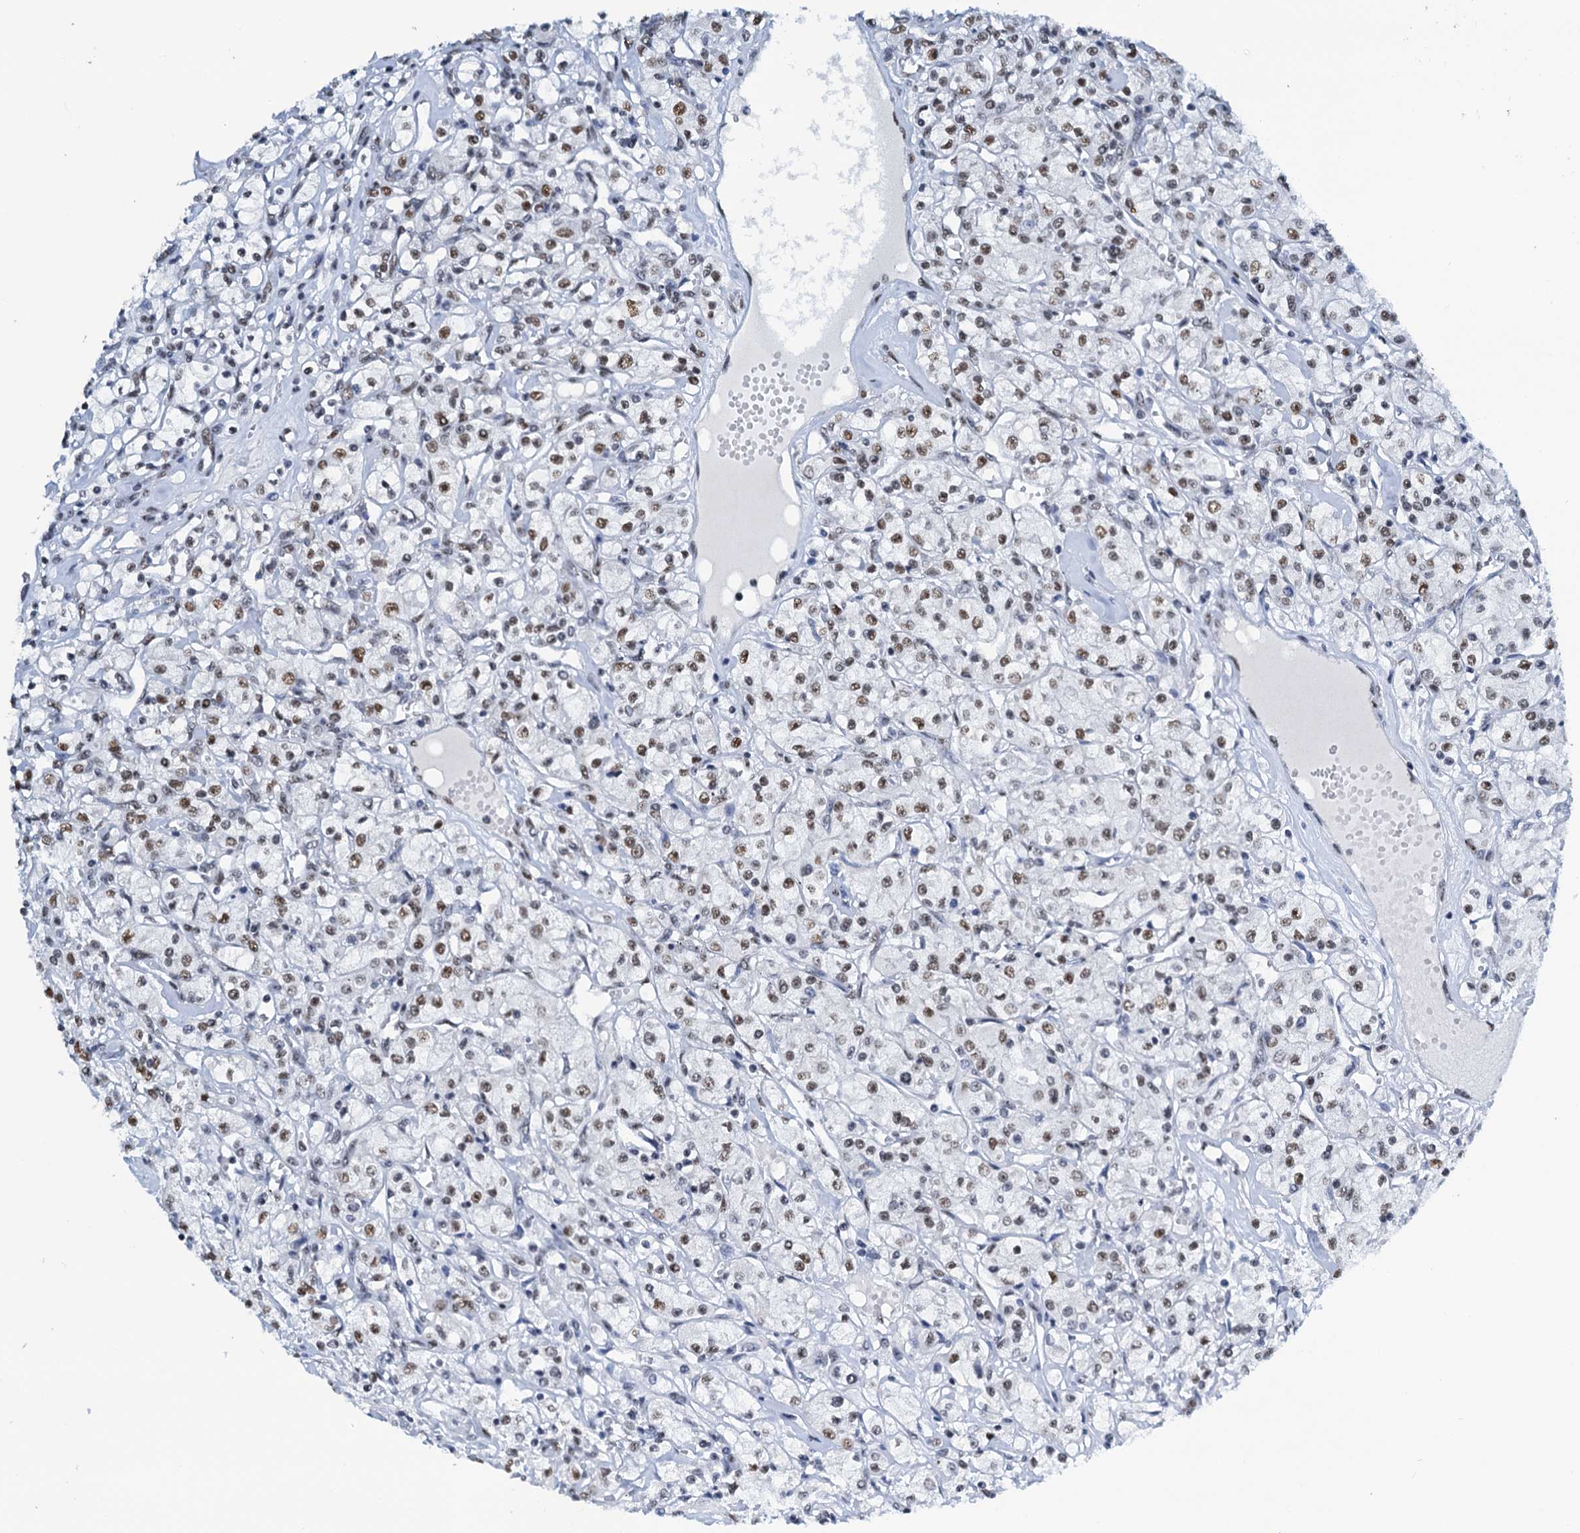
{"staining": {"intensity": "moderate", "quantity": ">75%", "location": "nuclear"}, "tissue": "renal cancer", "cell_type": "Tumor cells", "image_type": "cancer", "snomed": [{"axis": "morphology", "description": "Adenocarcinoma, NOS"}, {"axis": "topography", "description": "Kidney"}], "caption": "This is a photomicrograph of IHC staining of adenocarcinoma (renal), which shows moderate positivity in the nuclear of tumor cells.", "gene": "SLTM", "patient": {"sex": "female", "age": 59}}